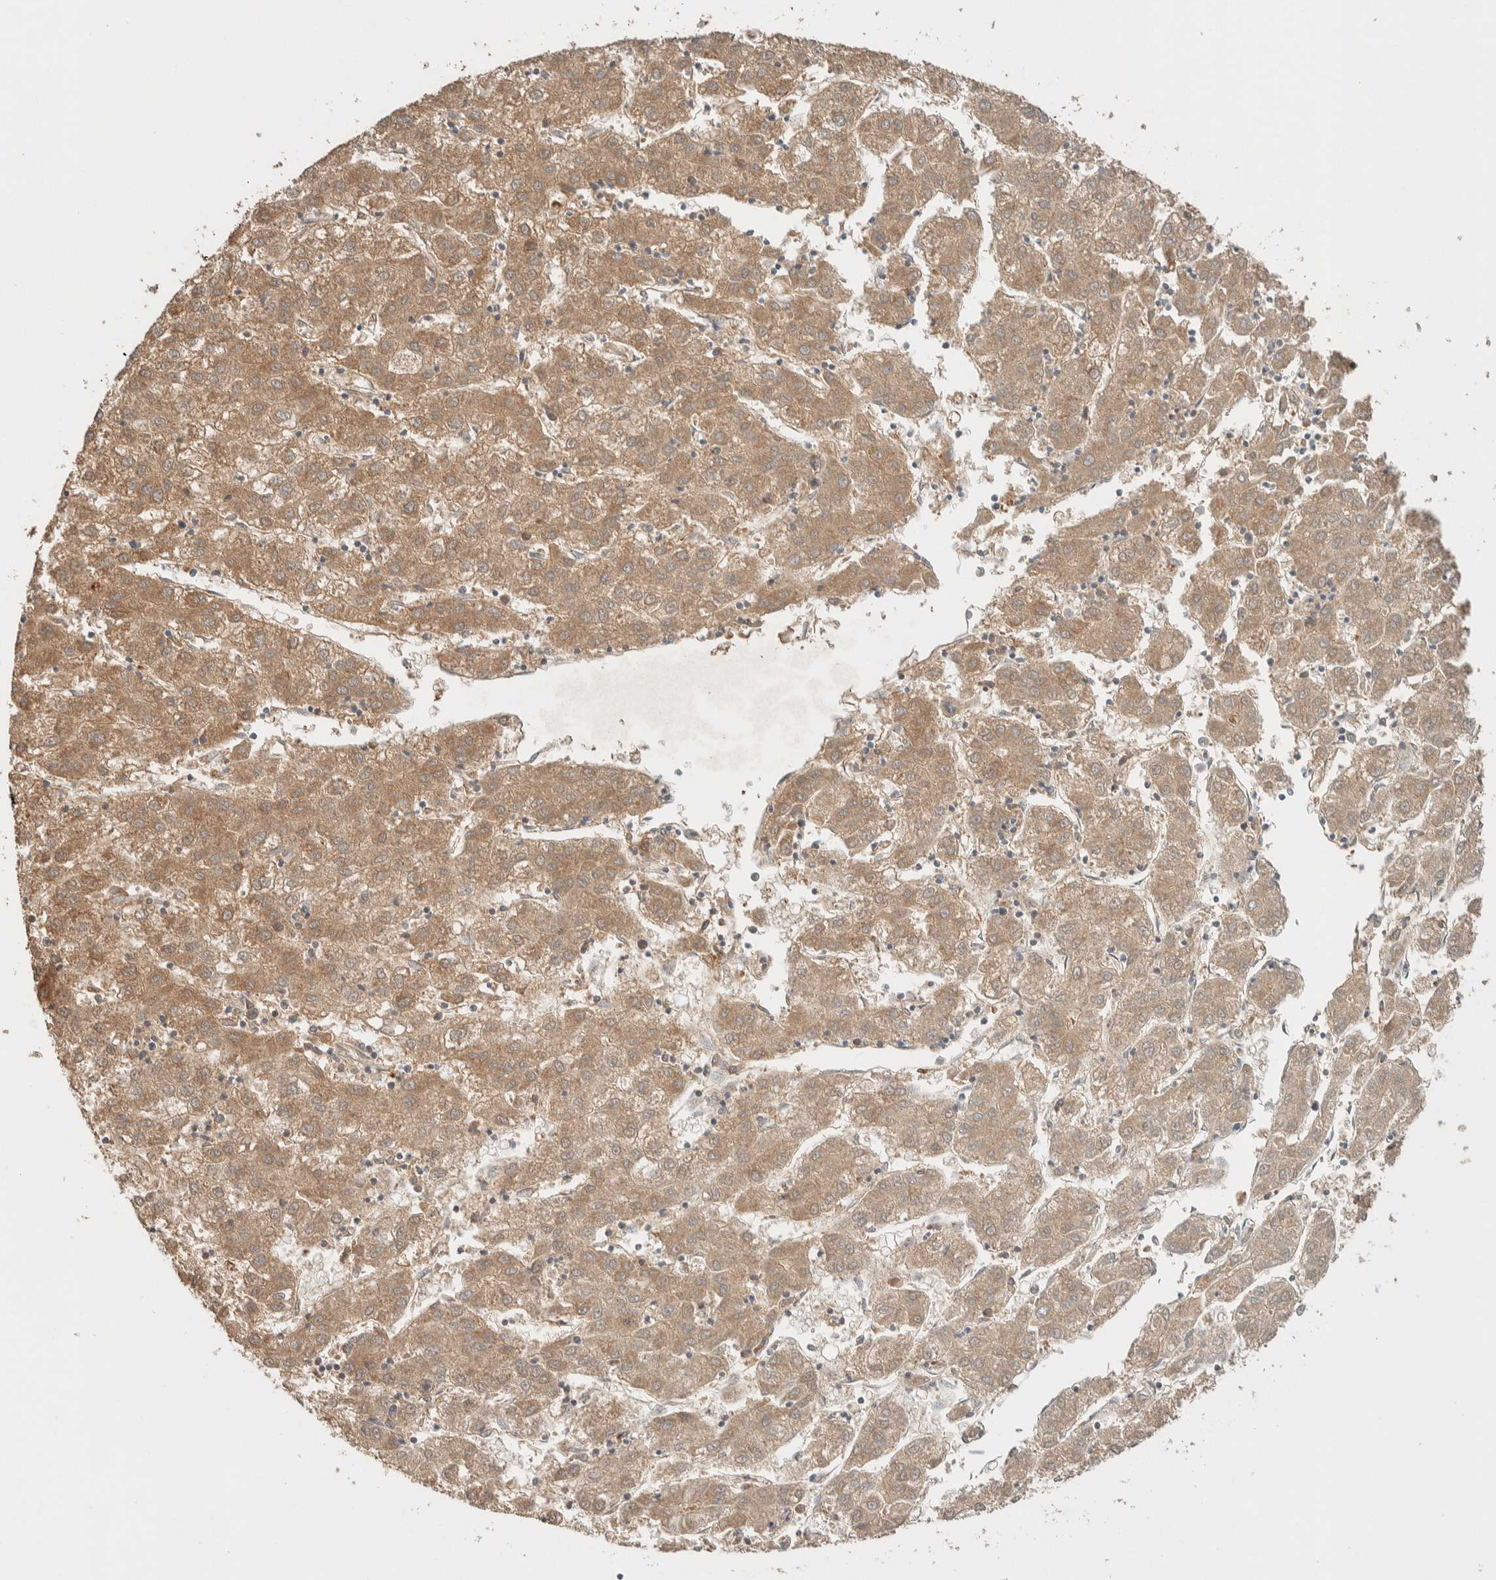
{"staining": {"intensity": "moderate", "quantity": ">75%", "location": "cytoplasmic/membranous"}, "tissue": "liver cancer", "cell_type": "Tumor cells", "image_type": "cancer", "snomed": [{"axis": "morphology", "description": "Carcinoma, Hepatocellular, NOS"}, {"axis": "topography", "description": "Liver"}], "caption": "Moderate cytoplasmic/membranous staining for a protein is appreciated in about >75% of tumor cells of liver cancer using IHC.", "gene": "ZNF567", "patient": {"sex": "male", "age": 72}}